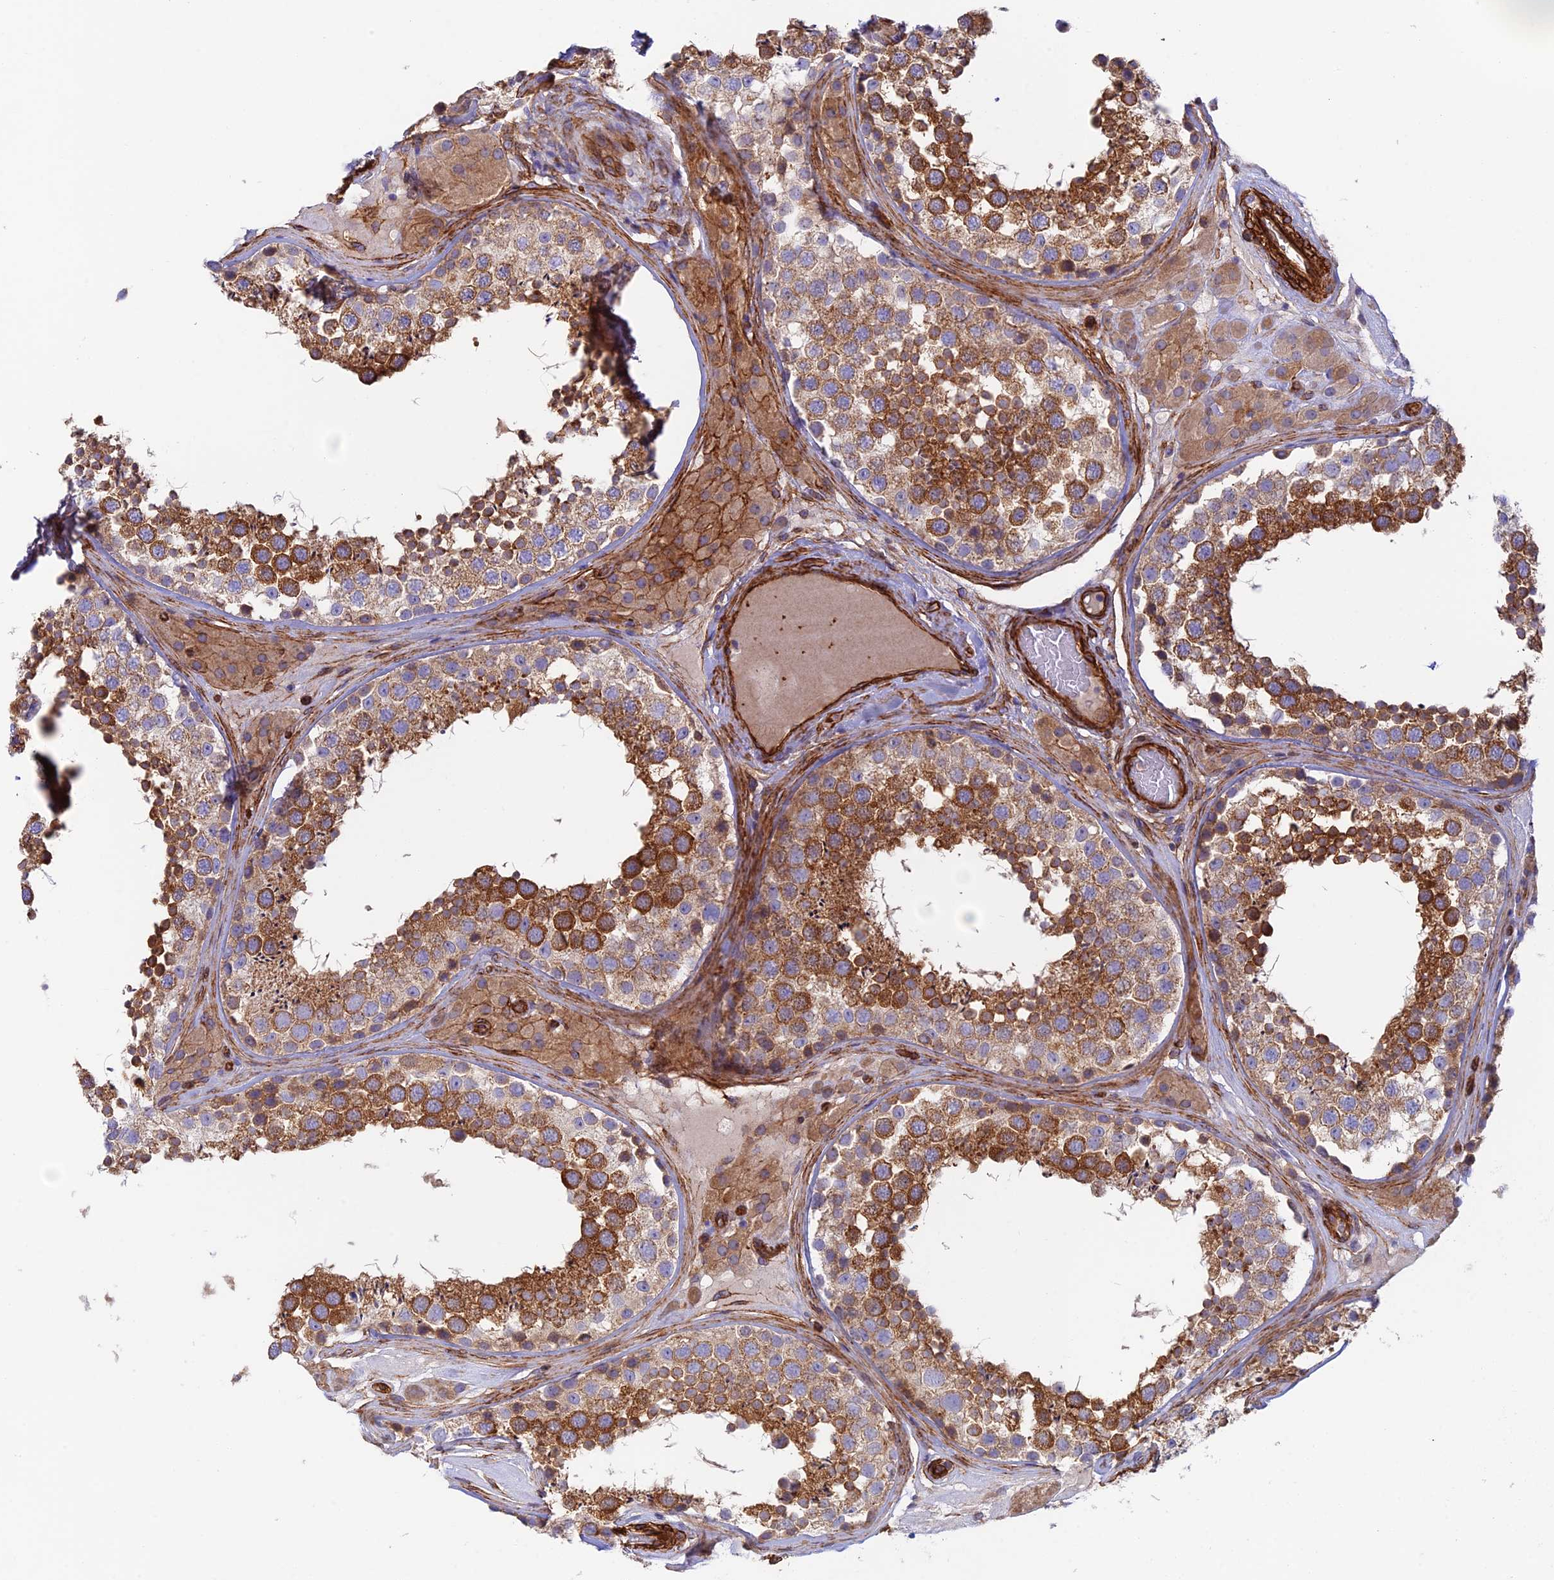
{"staining": {"intensity": "strong", "quantity": "25%-75%", "location": "cytoplasmic/membranous"}, "tissue": "testis", "cell_type": "Cells in seminiferous ducts", "image_type": "normal", "snomed": [{"axis": "morphology", "description": "Normal tissue, NOS"}, {"axis": "topography", "description": "Testis"}], "caption": "An immunohistochemistry micrograph of normal tissue is shown. Protein staining in brown labels strong cytoplasmic/membranous positivity in testis within cells in seminiferous ducts.", "gene": "MYO9A", "patient": {"sex": "male", "age": 46}}